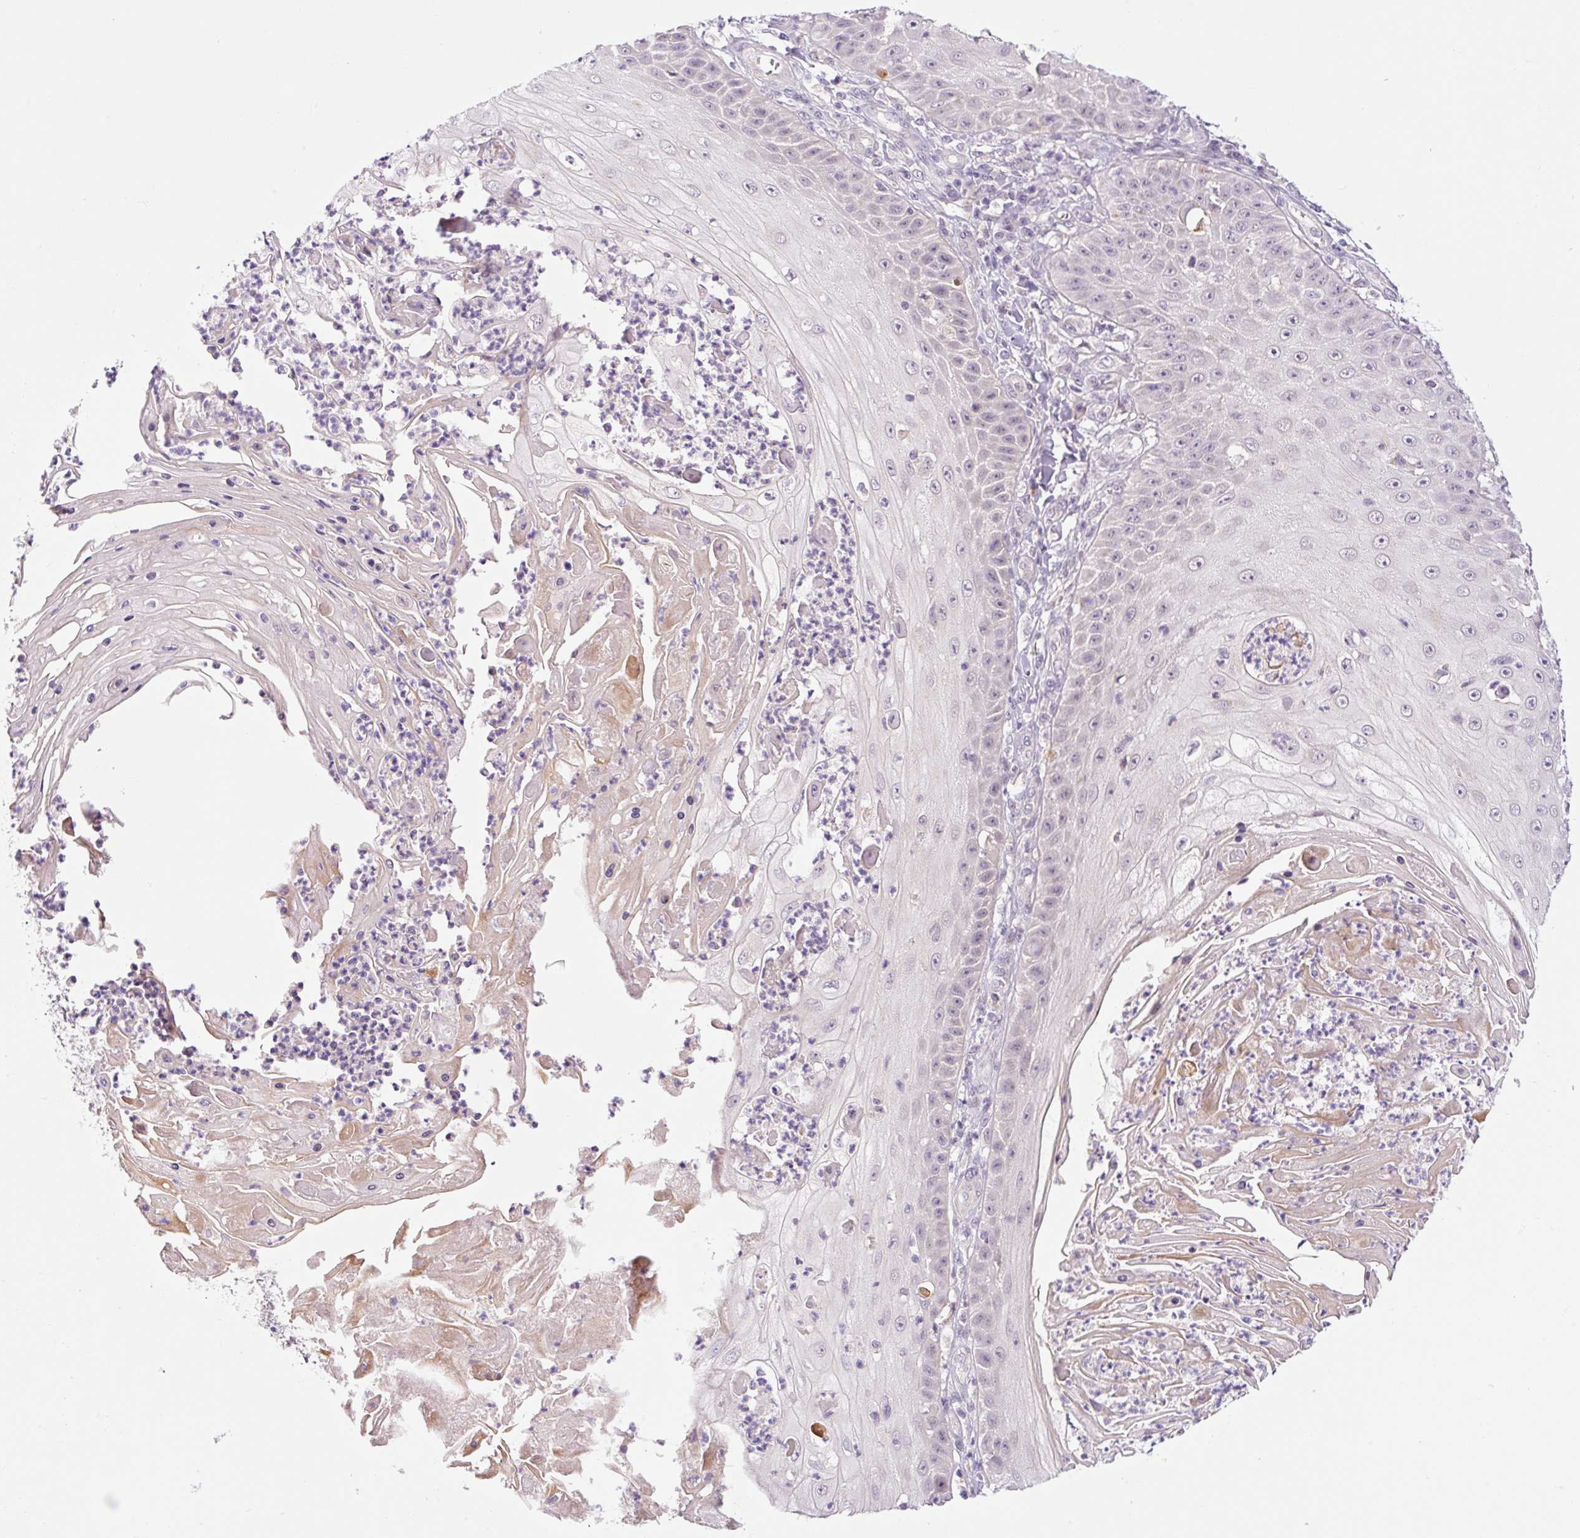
{"staining": {"intensity": "negative", "quantity": "none", "location": "none"}, "tissue": "skin cancer", "cell_type": "Tumor cells", "image_type": "cancer", "snomed": [{"axis": "morphology", "description": "Squamous cell carcinoma, NOS"}, {"axis": "topography", "description": "Skin"}], "caption": "Protein analysis of skin cancer (squamous cell carcinoma) displays no significant positivity in tumor cells.", "gene": "PRKAA2", "patient": {"sex": "male", "age": 70}}